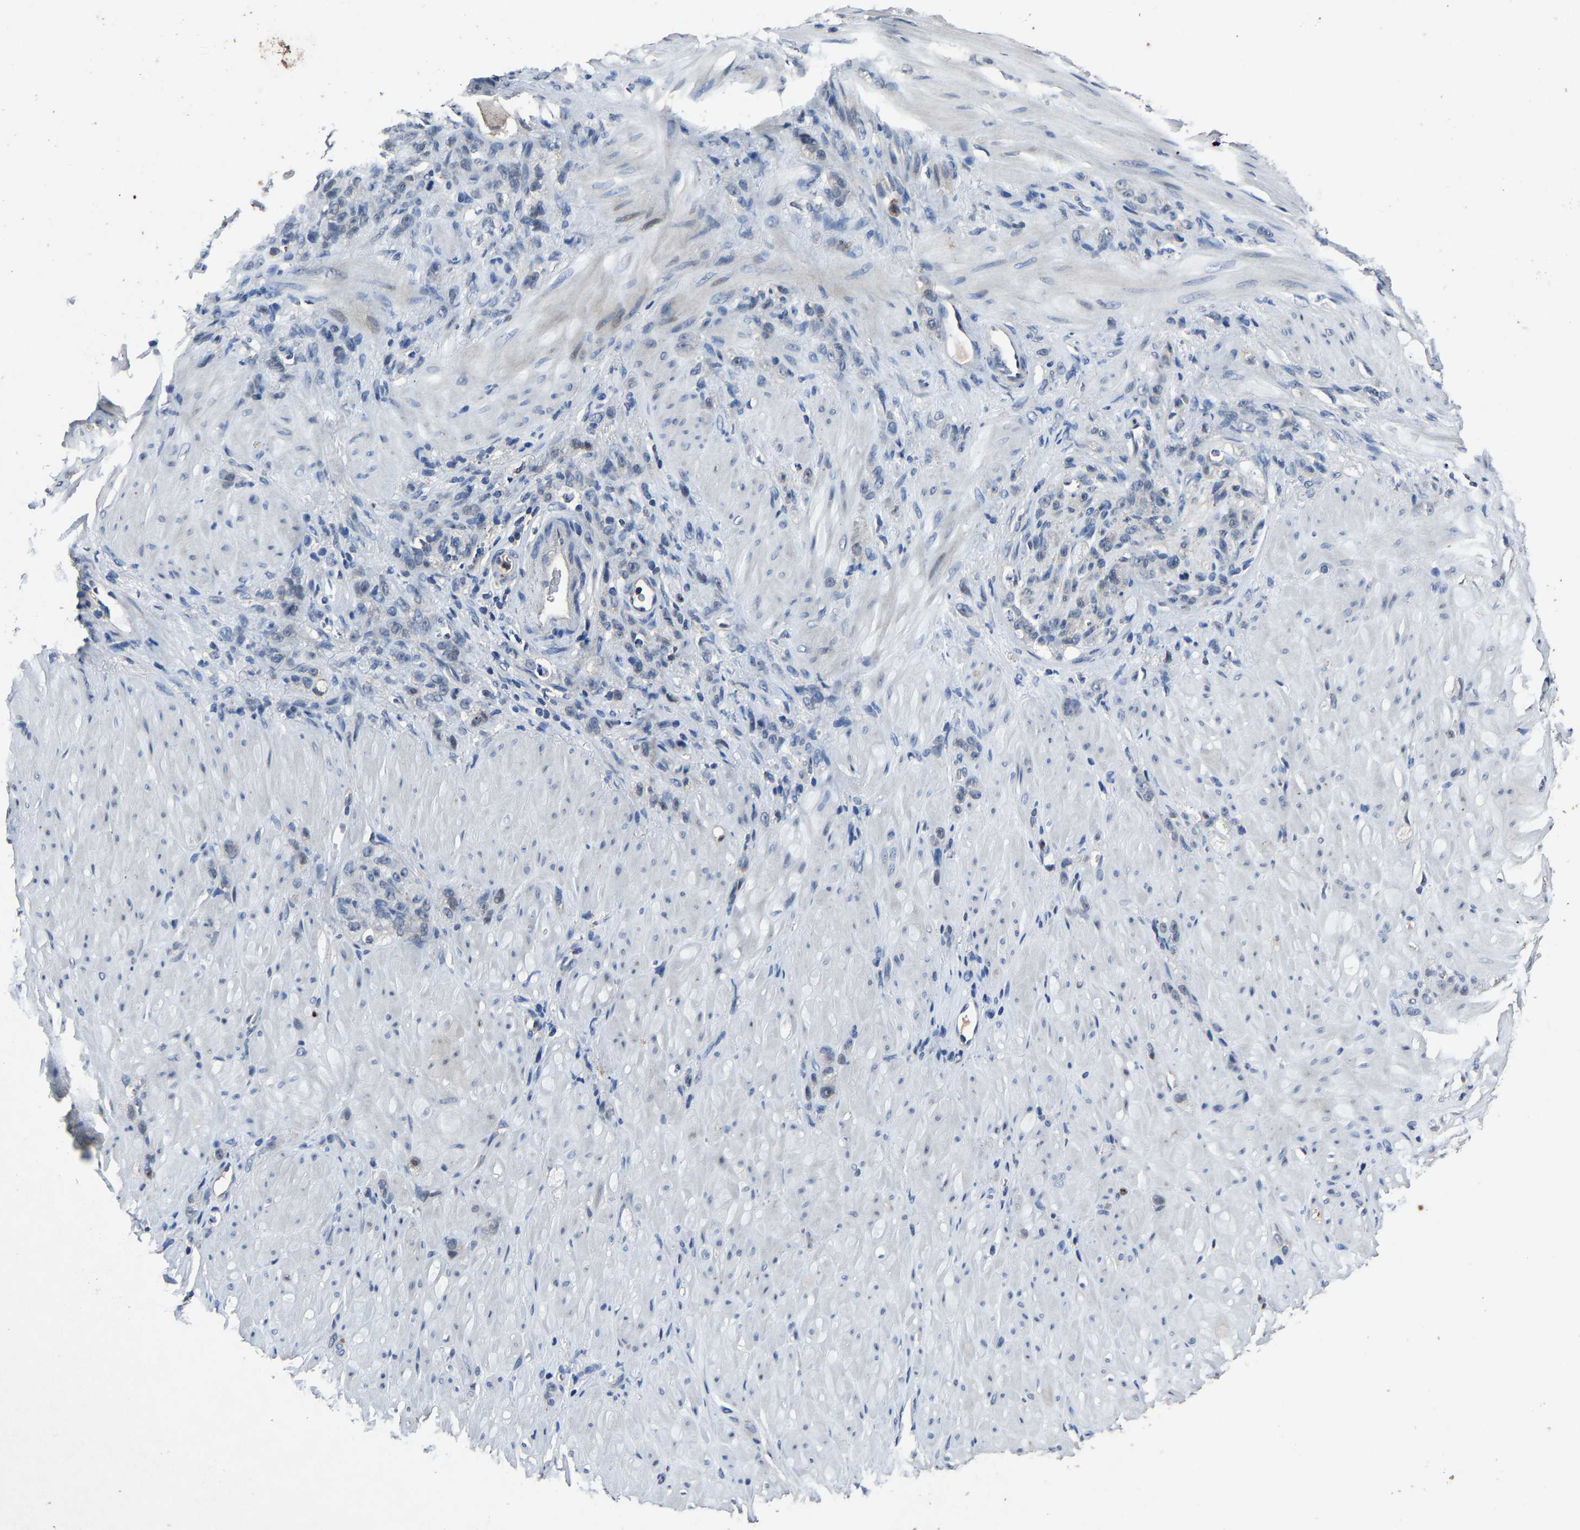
{"staining": {"intensity": "negative", "quantity": "none", "location": "none"}, "tissue": "stomach cancer", "cell_type": "Tumor cells", "image_type": "cancer", "snomed": [{"axis": "morphology", "description": "Normal tissue, NOS"}, {"axis": "morphology", "description": "Adenocarcinoma, NOS"}, {"axis": "topography", "description": "Stomach"}], "caption": "Tumor cells are negative for protein expression in human adenocarcinoma (stomach). Brightfield microscopy of IHC stained with DAB (brown) and hematoxylin (blue), captured at high magnification.", "gene": "PCNX2", "patient": {"sex": "male", "age": 82}}